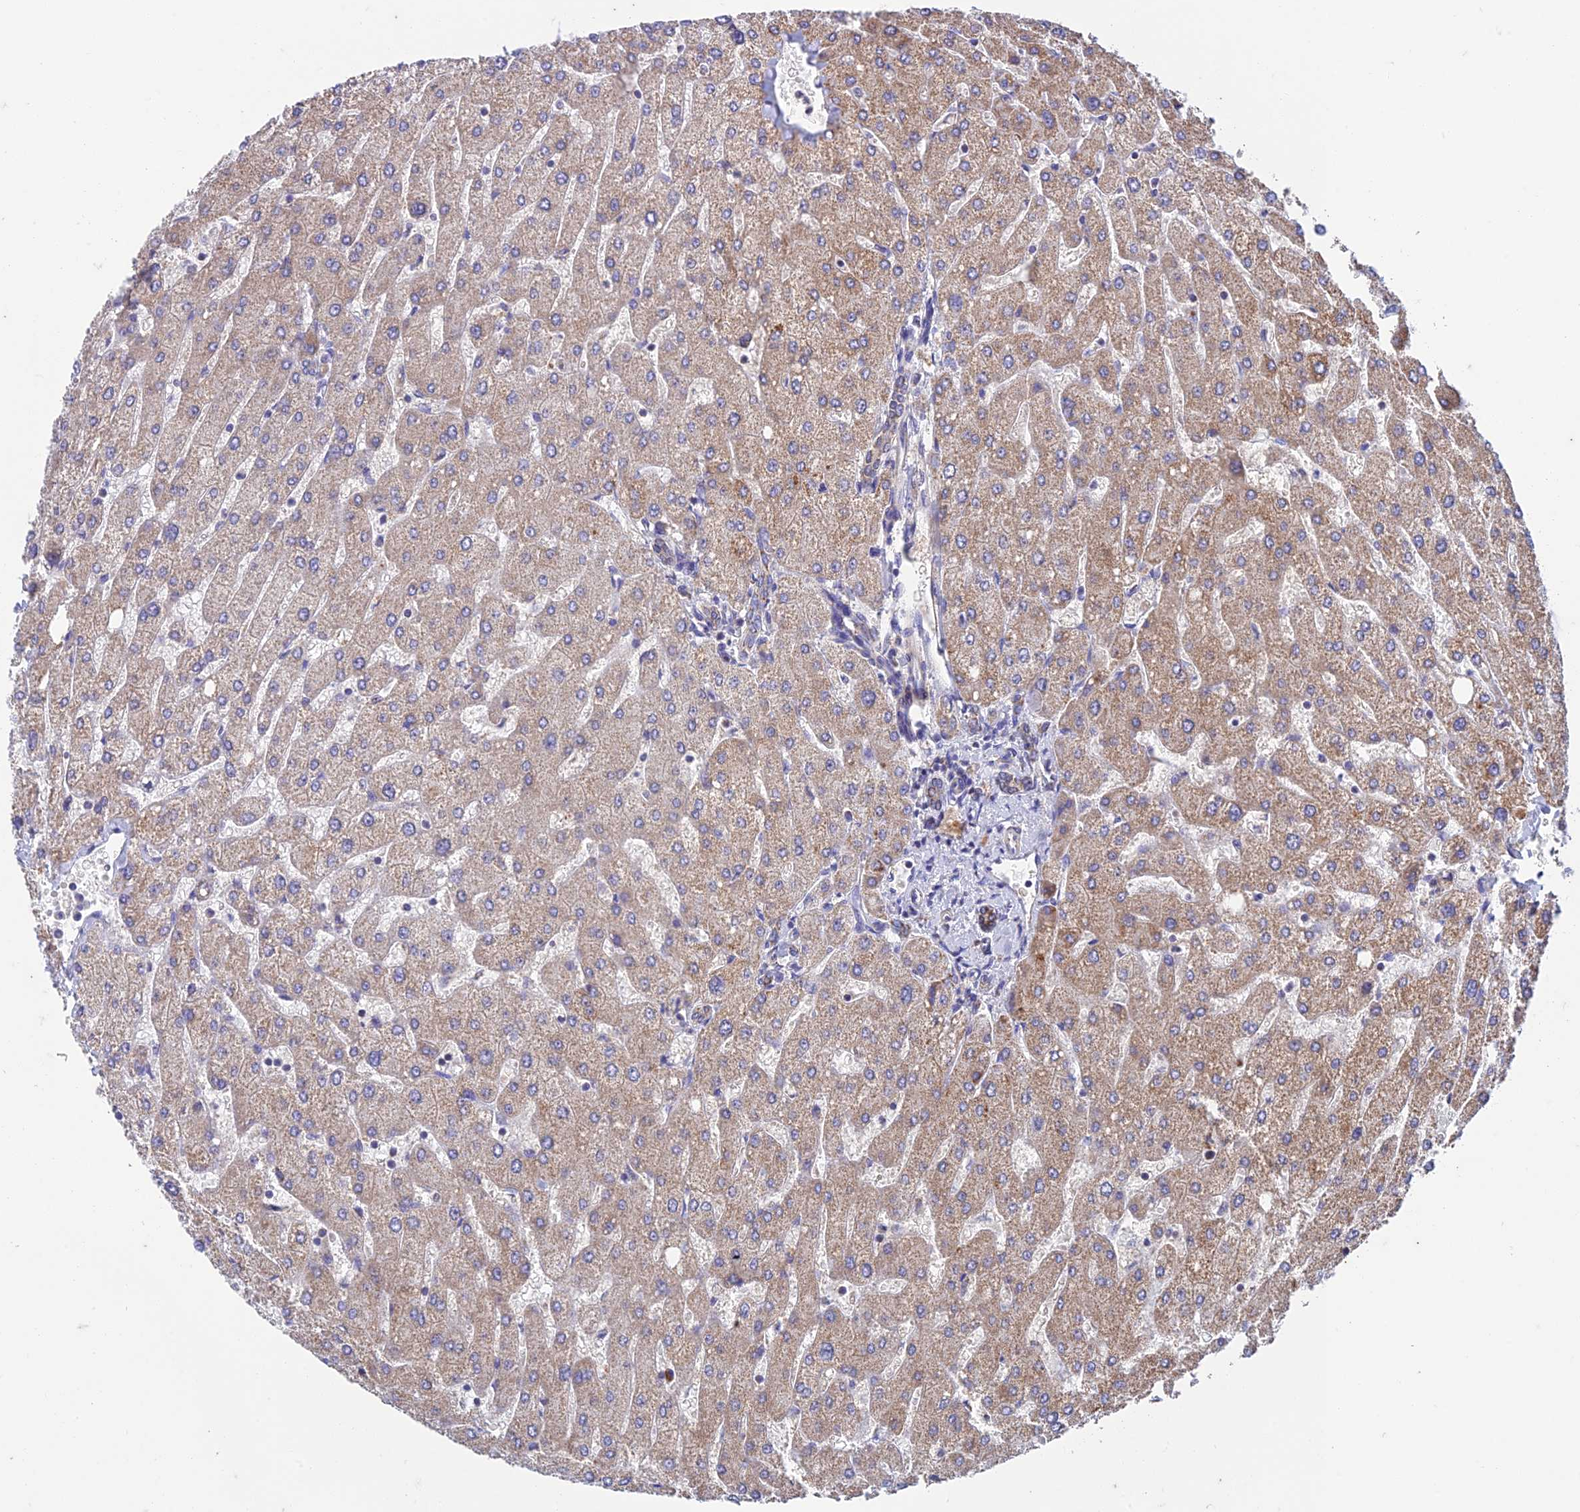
{"staining": {"intensity": "moderate", "quantity": "<25%", "location": "cytoplasmic/membranous"}, "tissue": "liver", "cell_type": "Cholangiocytes", "image_type": "normal", "snomed": [{"axis": "morphology", "description": "Normal tissue, NOS"}, {"axis": "topography", "description": "Liver"}], "caption": "Unremarkable liver displays moderate cytoplasmic/membranous expression in approximately <25% of cholangiocytes, visualized by immunohistochemistry.", "gene": "ZNF181", "patient": {"sex": "male", "age": 55}}